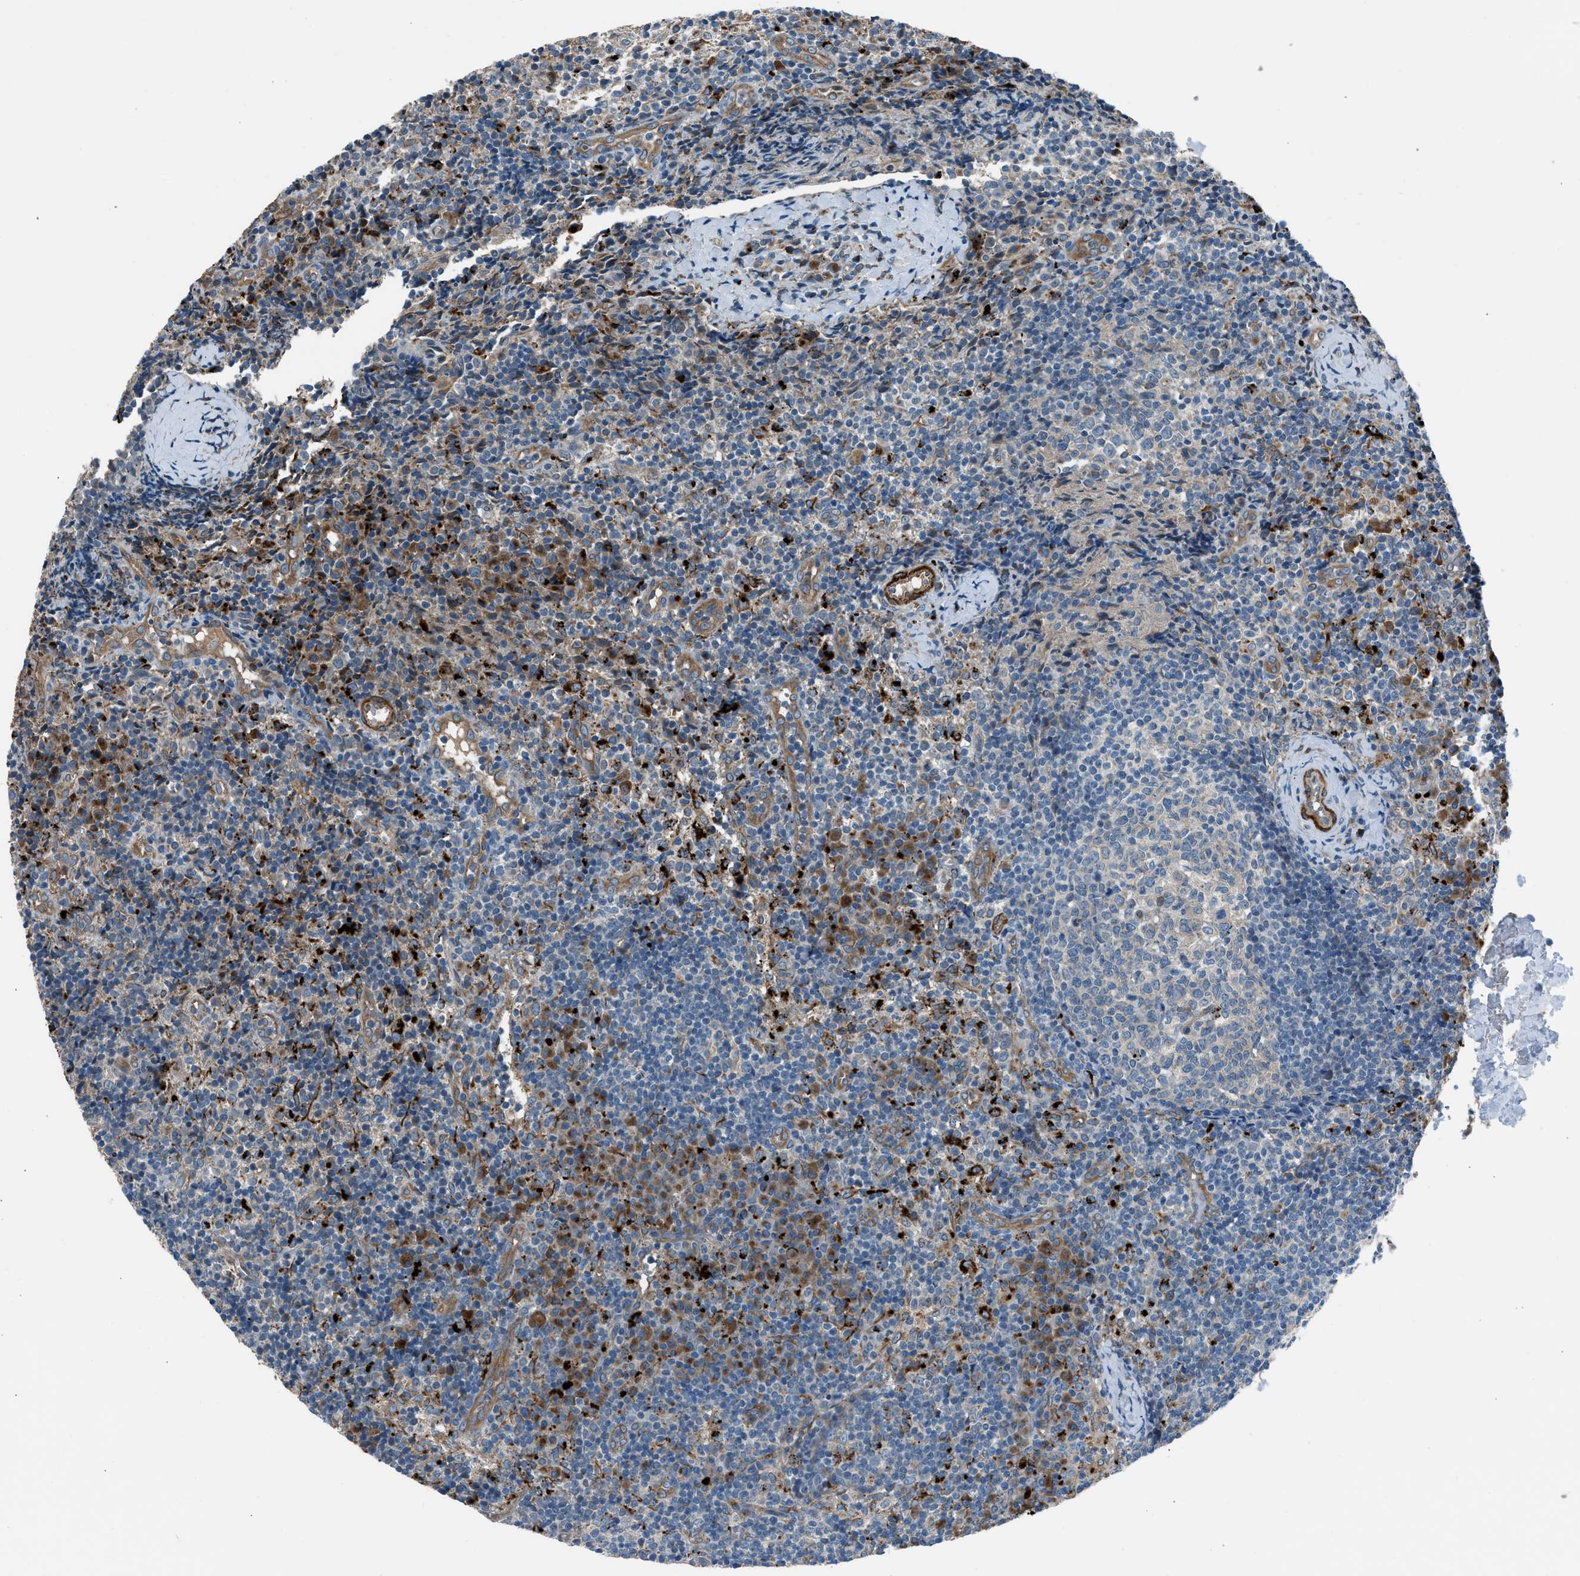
{"staining": {"intensity": "weak", "quantity": "<25%", "location": "cytoplasmic/membranous"}, "tissue": "lymph node", "cell_type": "Germinal center cells", "image_type": "normal", "snomed": [{"axis": "morphology", "description": "Normal tissue, NOS"}, {"axis": "morphology", "description": "Inflammation, NOS"}, {"axis": "topography", "description": "Lymph node"}], "caption": "This image is of normal lymph node stained with immunohistochemistry (IHC) to label a protein in brown with the nuclei are counter-stained blue. There is no expression in germinal center cells. The staining is performed using DAB brown chromogen with nuclei counter-stained in using hematoxylin.", "gene": "LMBR1", "patient": {"sex": "male", "age": 55}}